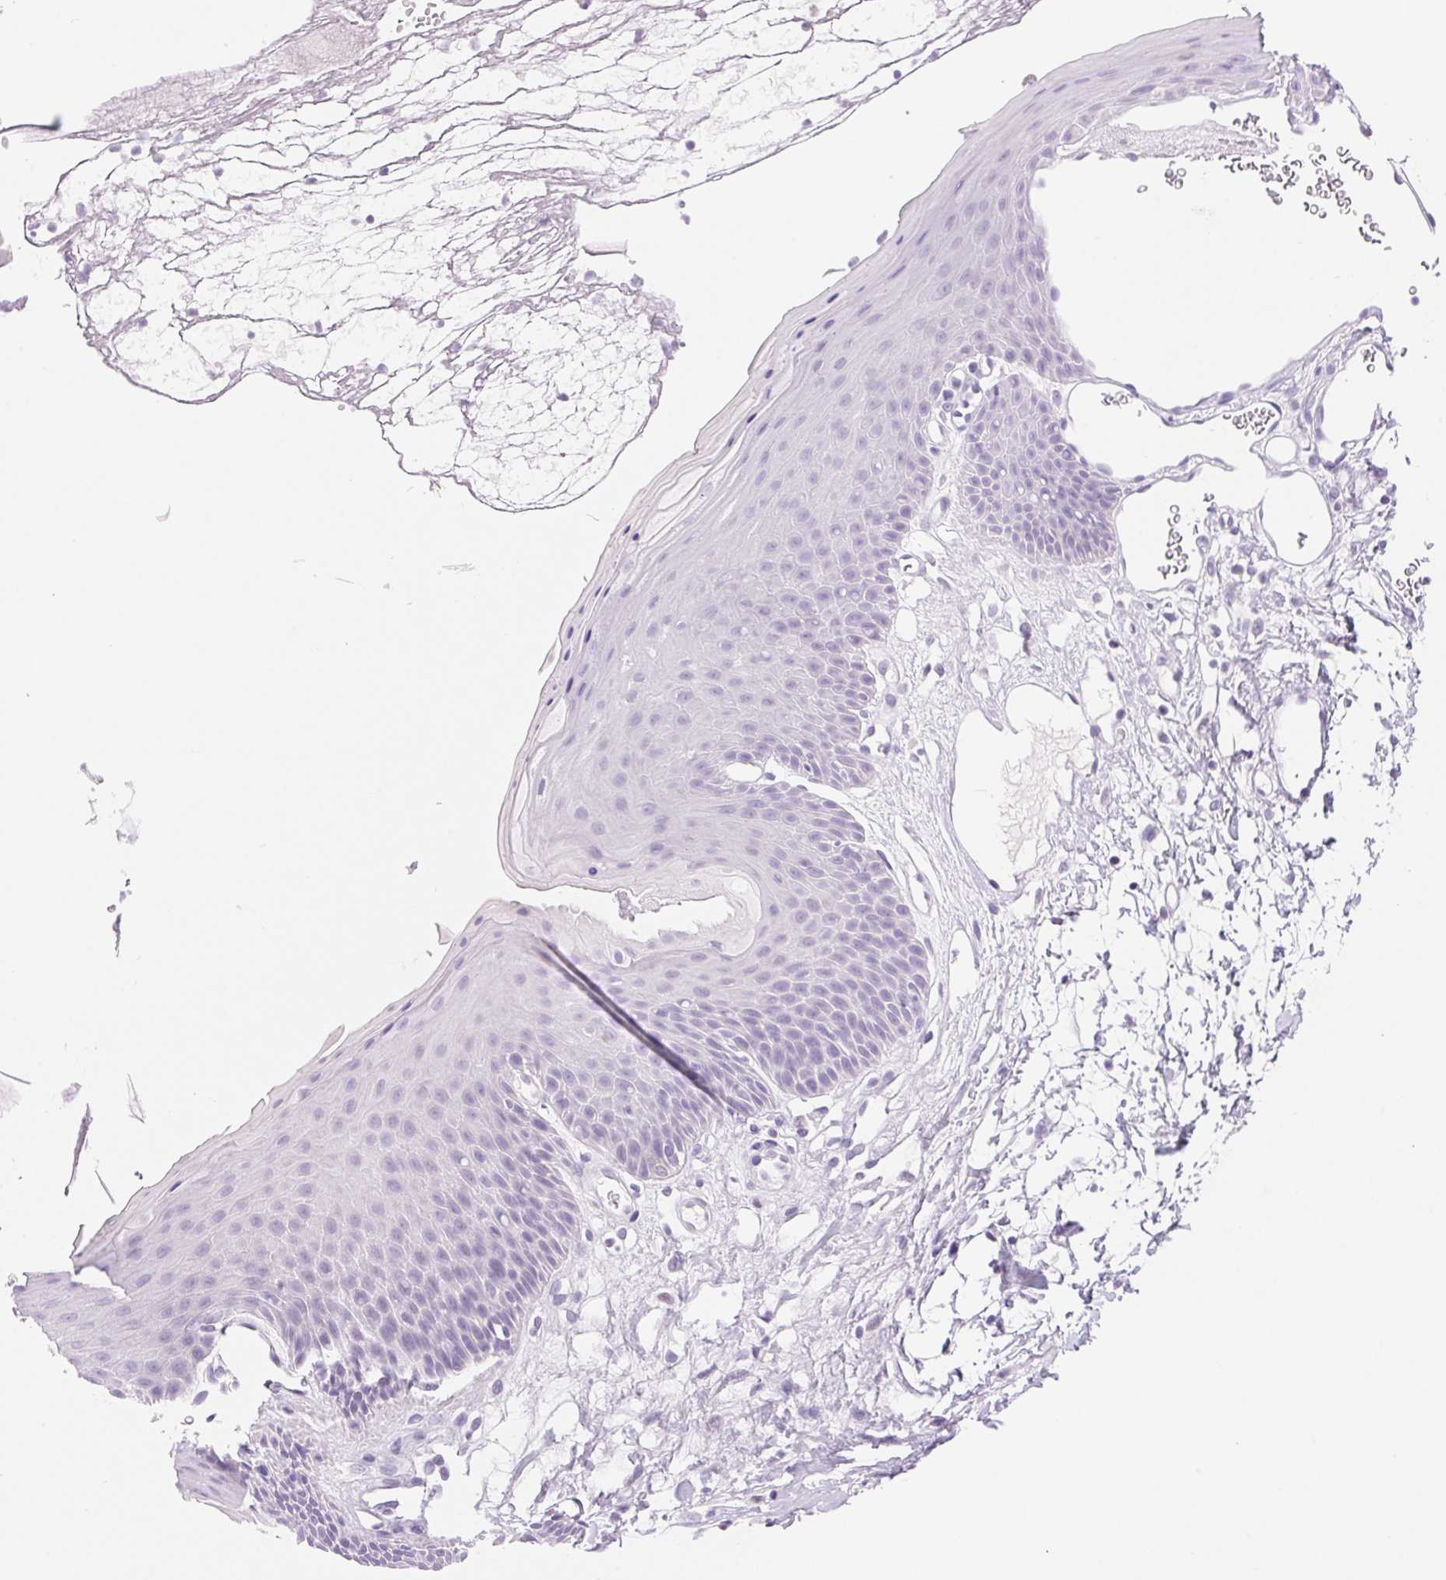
{"staining": {"intensity": "negative", "quantity": "none", "location": "none"}, "tissue": "skin", "cell_type": "Epidermal cells", "image_type": "normal", "snomed": [{"axis": "morphology", "description": "Normal tissue, NOS"}, {"axis": "topography", "description": "Anal"}], "caption": "Histopathology image shows no significant protein staining in epidermal cells of benign skin.", "gene": "ASGR2", "patient": {"sex": "male", "age": 53}}